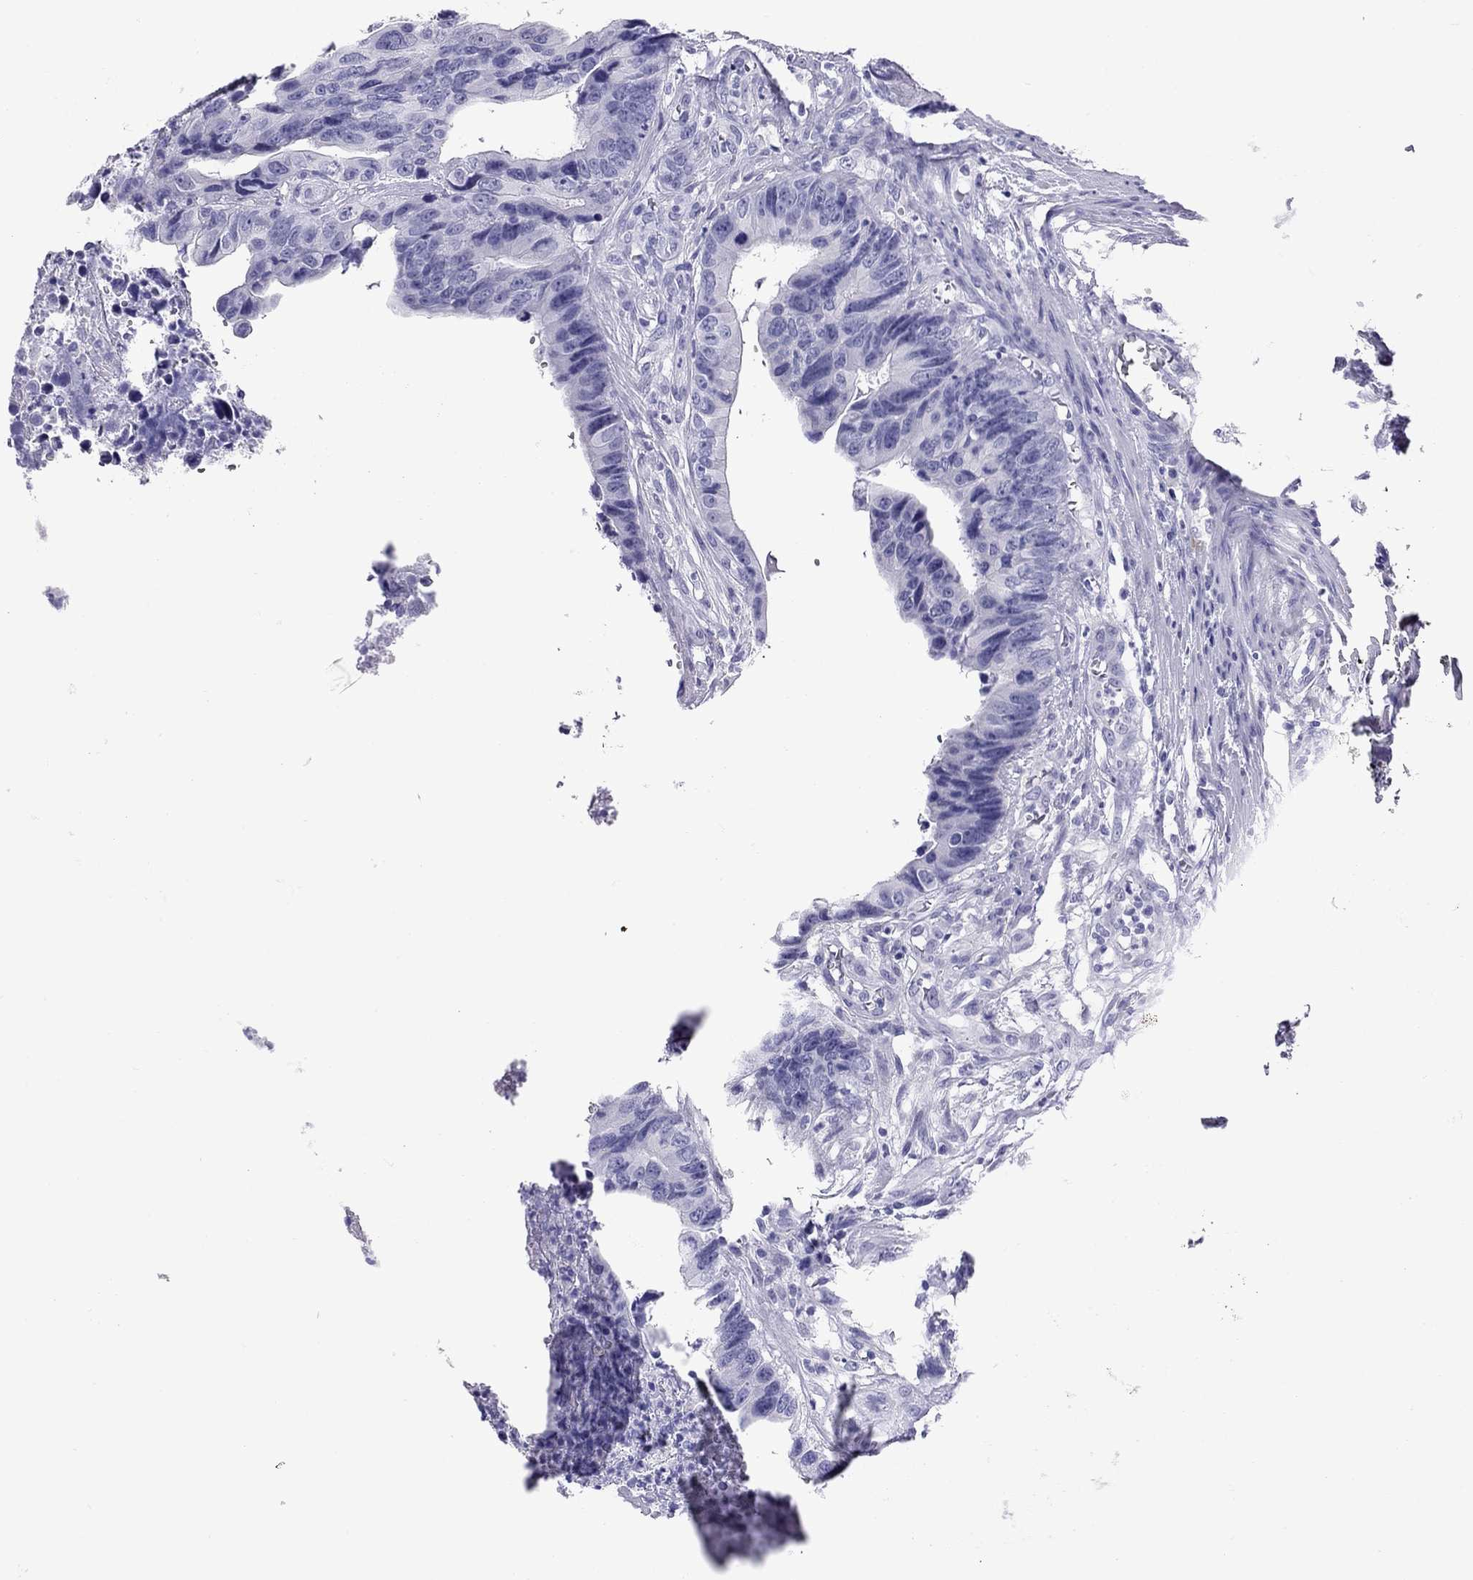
{"staining": {"intensity": "negative", "quantity": "none", "location": "none"}, "tissue": "colorectal cancer", "cell_type": "Tumor cells", "image_type": "cancer", "snomed": [{"axis": "morphology", "description": "Adenocarcinoma, NOS"}, {"axis": "topography", "description": "Colon"}], "caption": "Colorectal cancer was stained to show a protein in brown. There is no significant expression in tumor cells.", "gene": "GRIA2", "patient": {"sex": "female", "age": 87}}